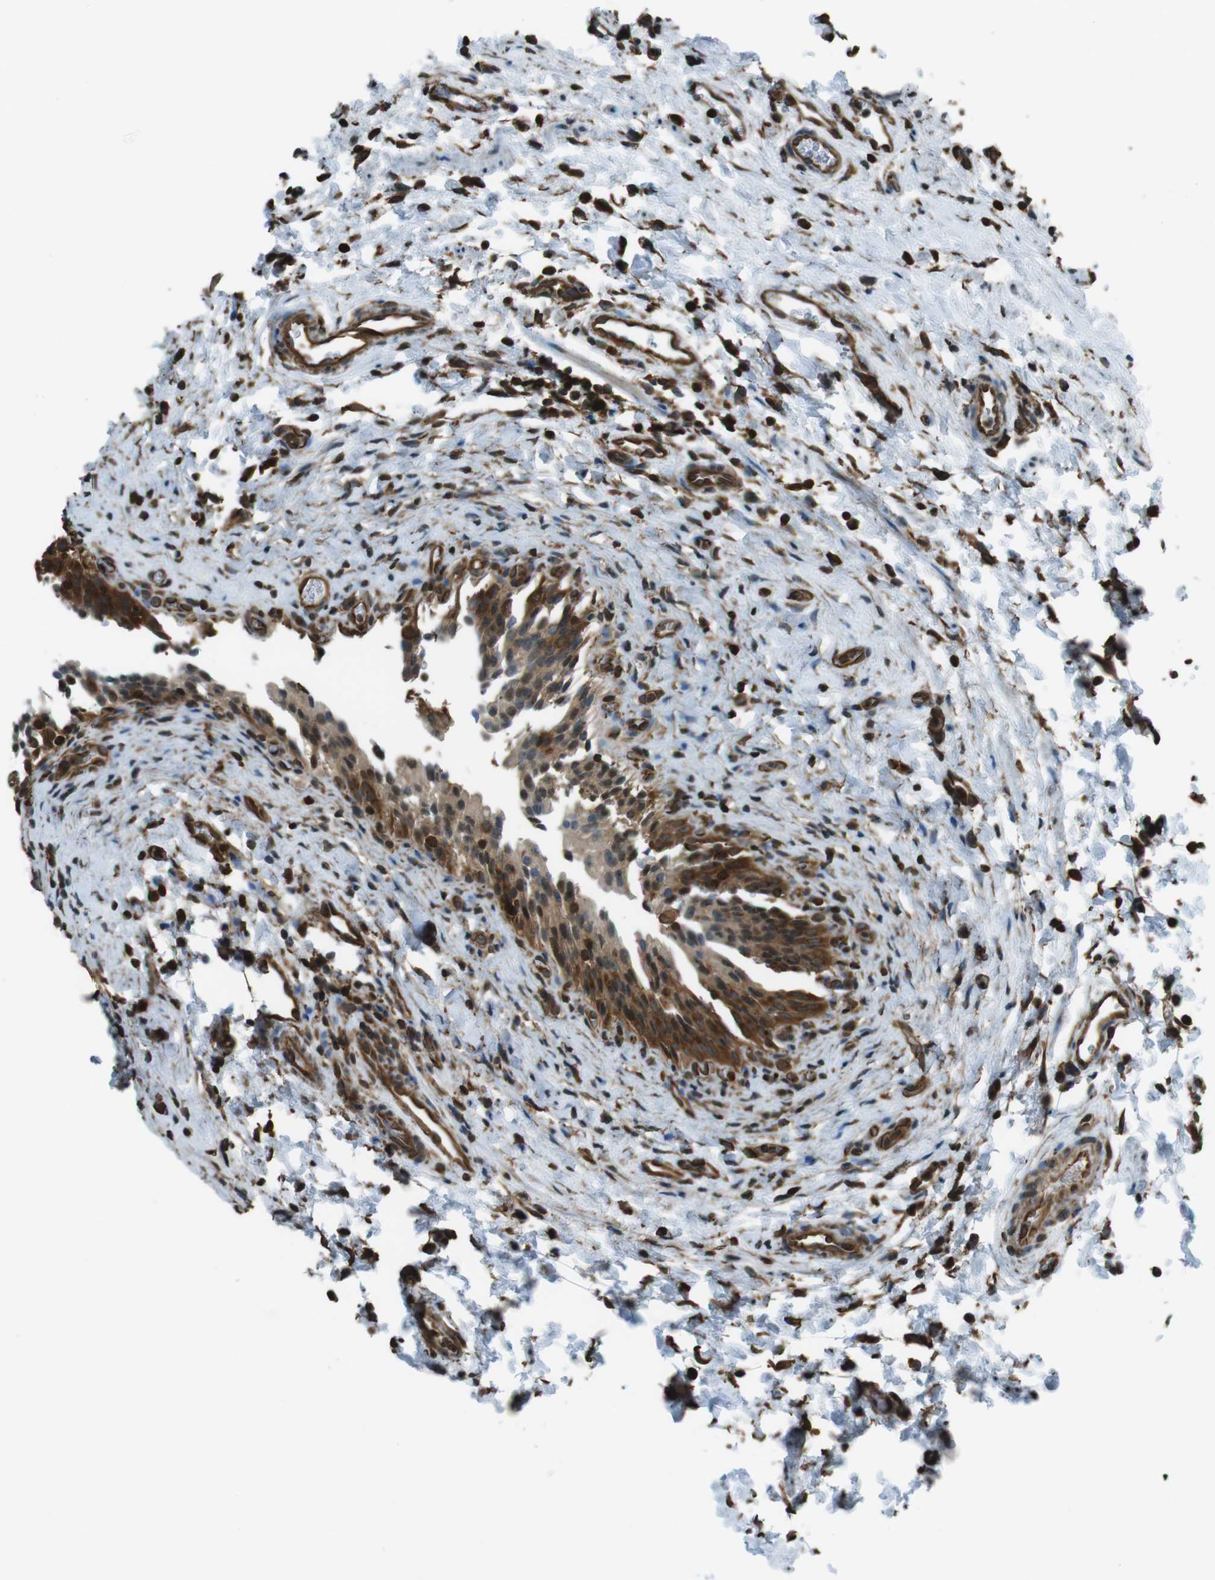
{"staining": {"intensity": "strong", "quantity": ">75%", "location": "cytoplasmic/membranous"}, "tissue": "urinary bladder", "cell_type": "Urothelial cells", "image_type": "normal", "snomed": [{"axis": "morphology", "description": "Normal tissue, NOS"}, {"axis": "topography", "description": "Urinary bladder"}], "caption": "Benign urinary bladder was stained to show a protein in brown. There is high levels of strong cytoplasmic/membranous staining in approximately >75% of urothelial cells.", "gene": "PA2G4", "patient": {"sex": "male", "age": 51}}